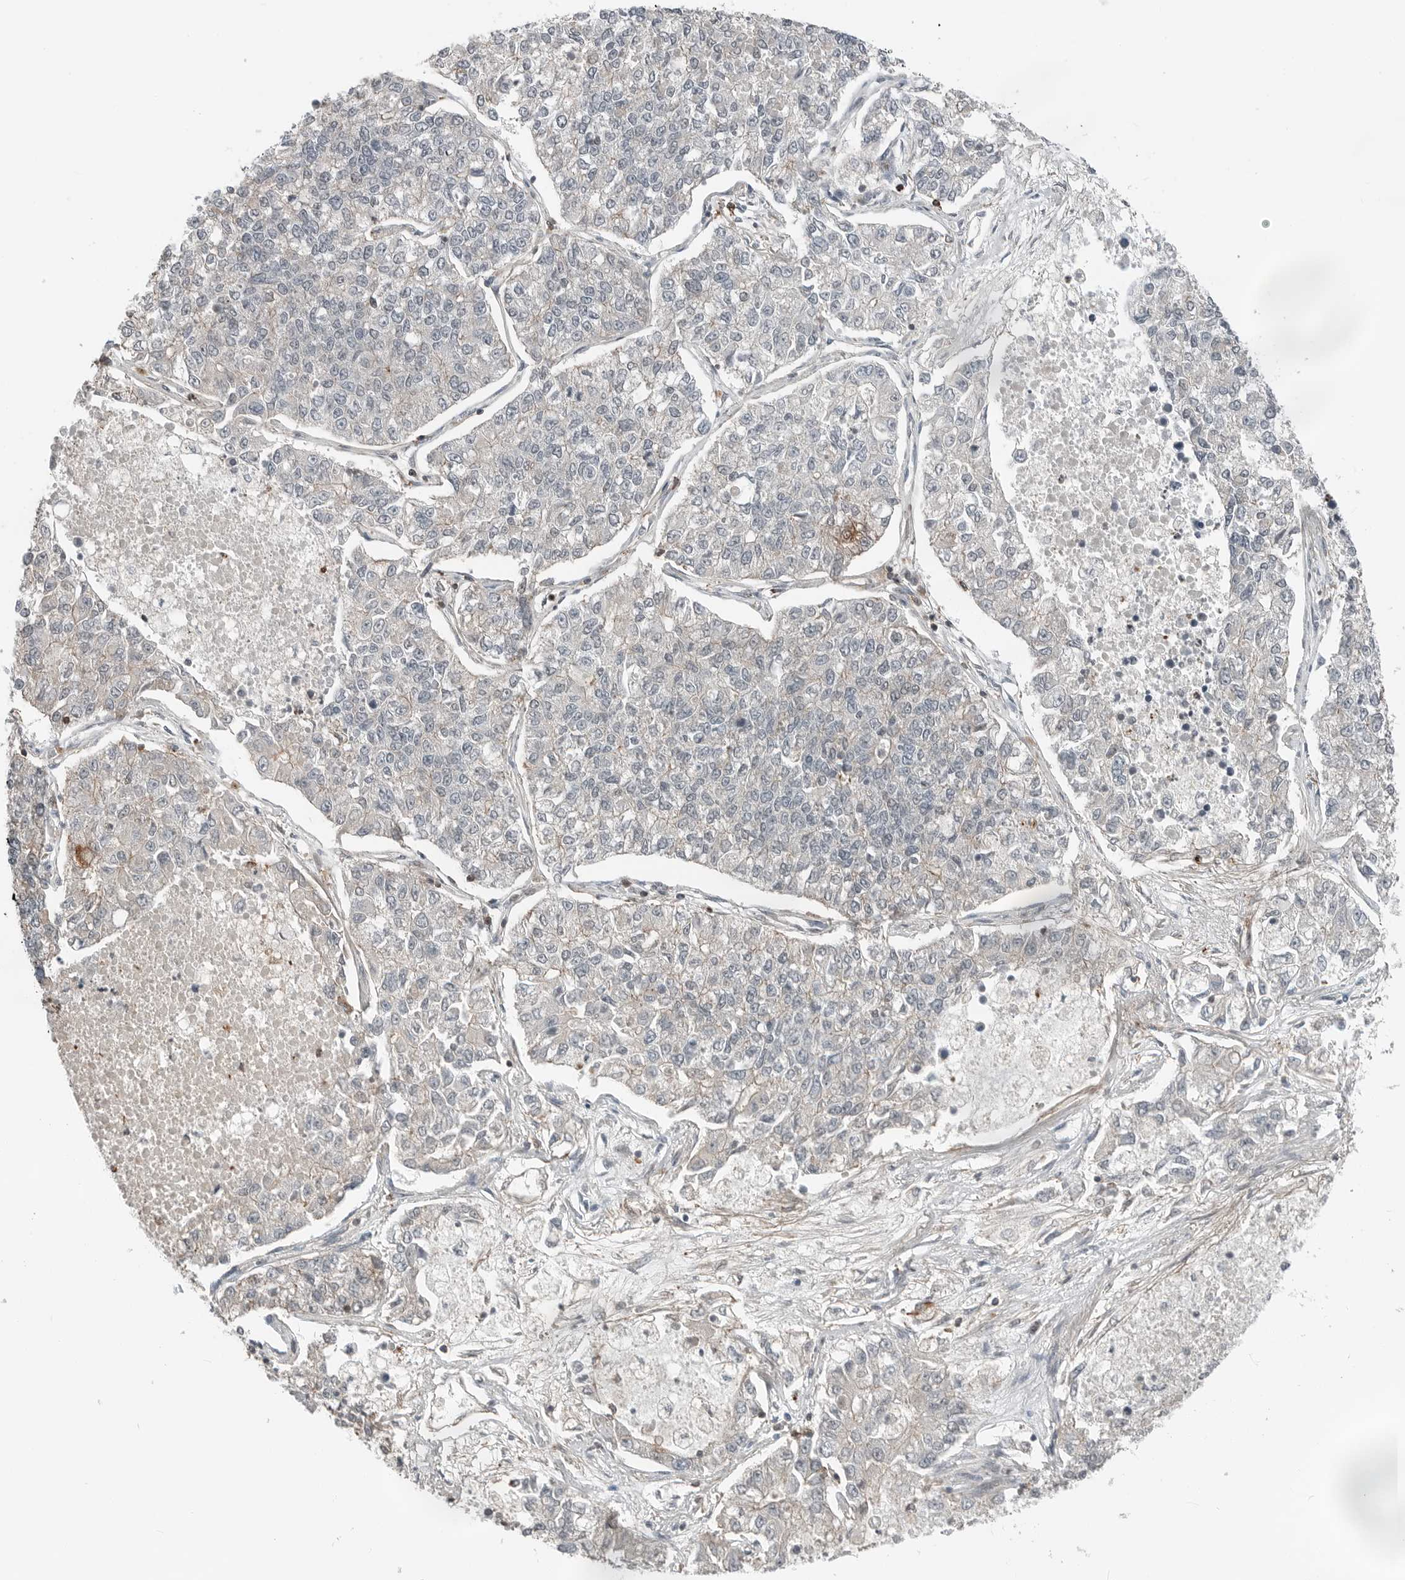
{"staining": {"intensity": "negative", "quantity": "none", "location": "none"}, "tissue": "lung cancer", "cell_type": "Tumor cells", "image_type": "cancer", "snomed": [{"axis": "morphology", "description": "Adenocarcinoma, NOS"}, {"axis": "topography", "description": "Lung"}], "caption": "Tumor cells are negative for protein expression in human lung adenocarcinoma.", "gene": "LEFTY2", "patient": {"sex": "male", "age": 49}}